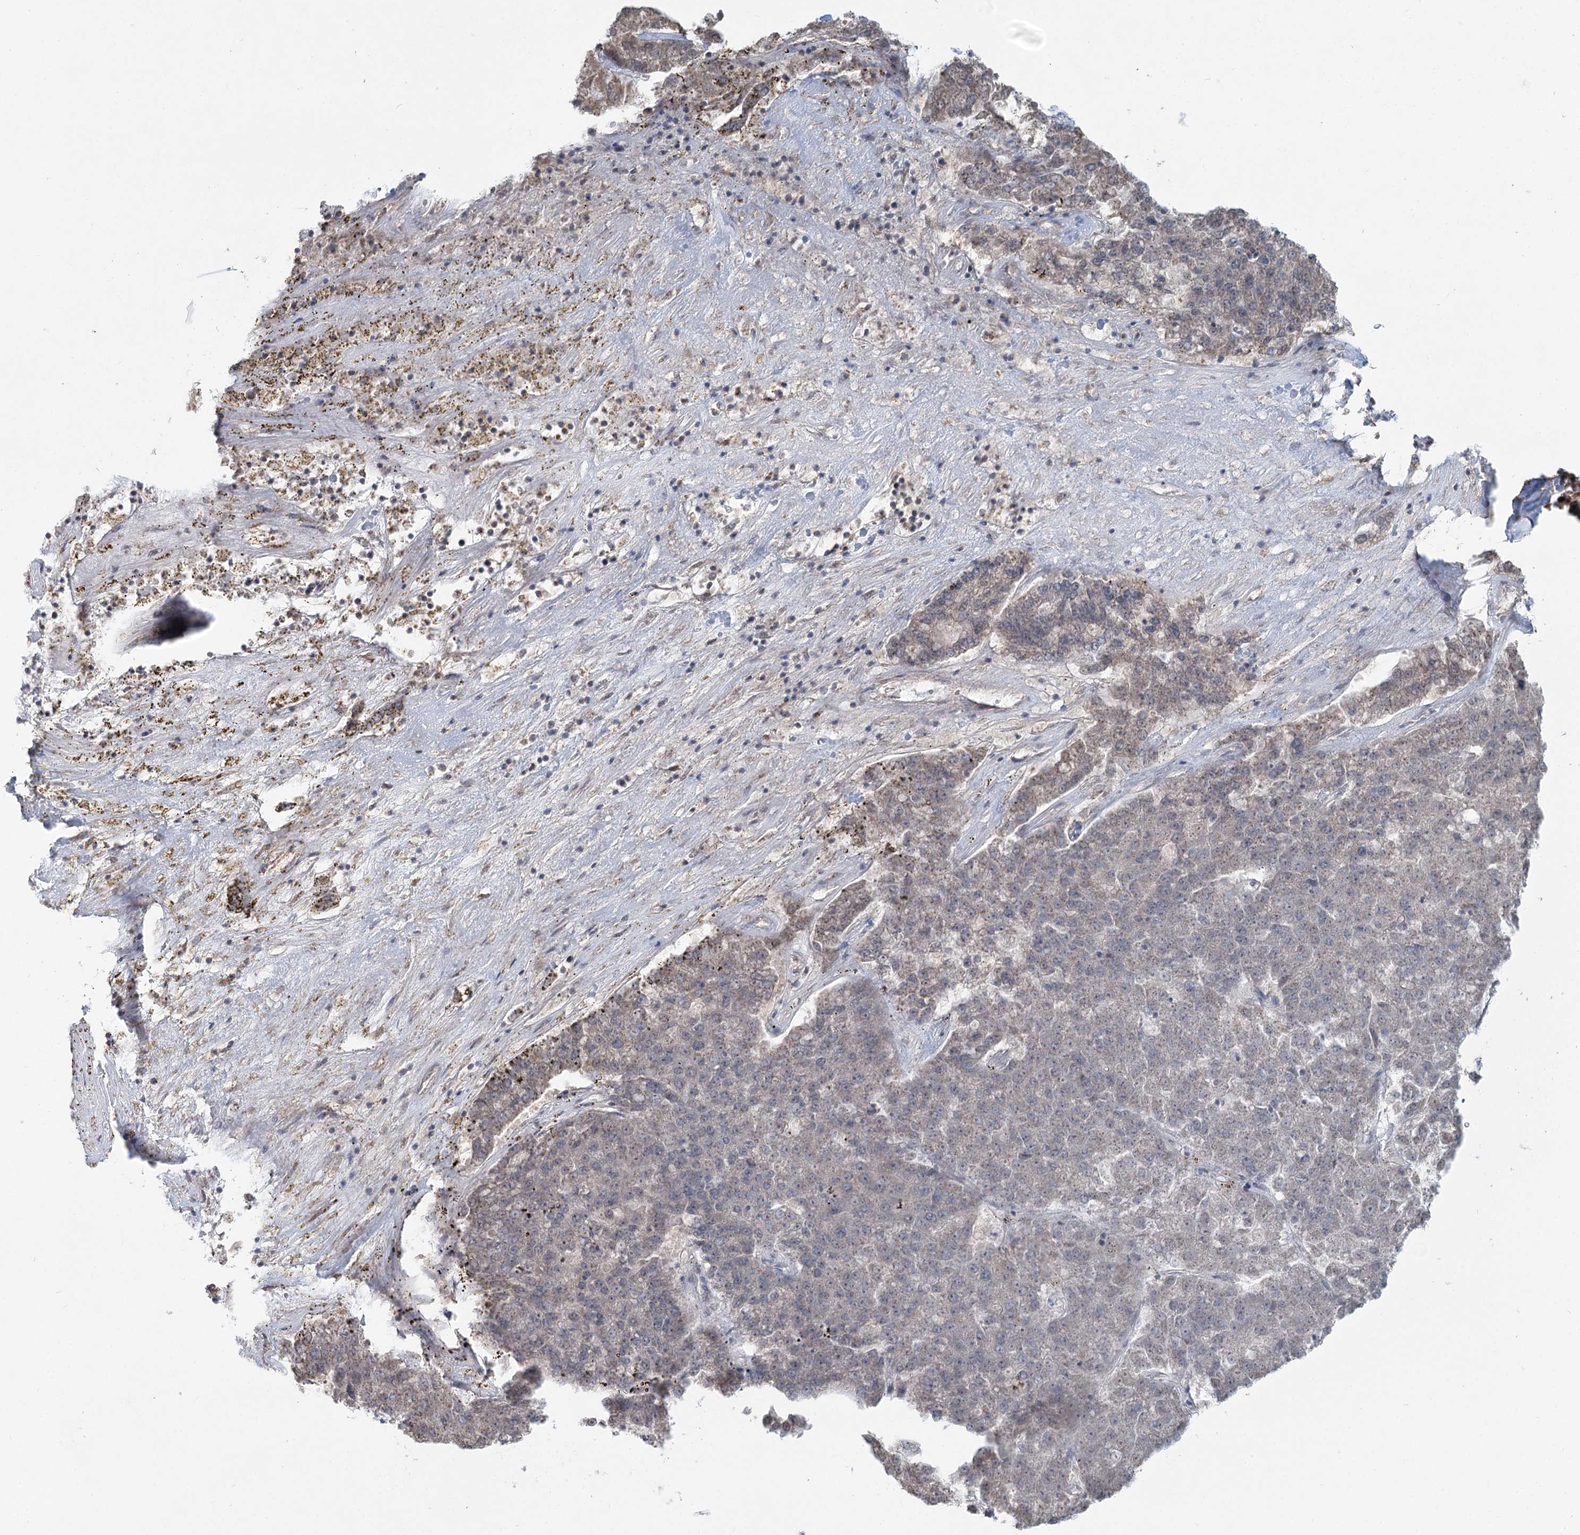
{"staining": {"intensity": "negative", "quantity": "none", "location": "none"}, "tissue": "pancreatic cancer", "cell_type": "Tumor cells", "image_type": "cancer", "snomed": [{"axis": "morphology", "description": "Adenocarcinoma, NOS"}, {"axis": "topography", "description": "Pancreas"}], "caption": "DAB (3,3'-diaminobenzidine) immunohistochemical staining of human adenocarcinoma (pancreatic) exhibits no significant staining in tumor cells. The staining was performed using DAB (3,3'-diaminobenzidine) to visualize the protein expression in brown, while the nuclei were stained in blue with hematoxylin (Magnification: 20x).", "gene": "GPALPP1", "patient": {"sex": "male", "age": 50}}